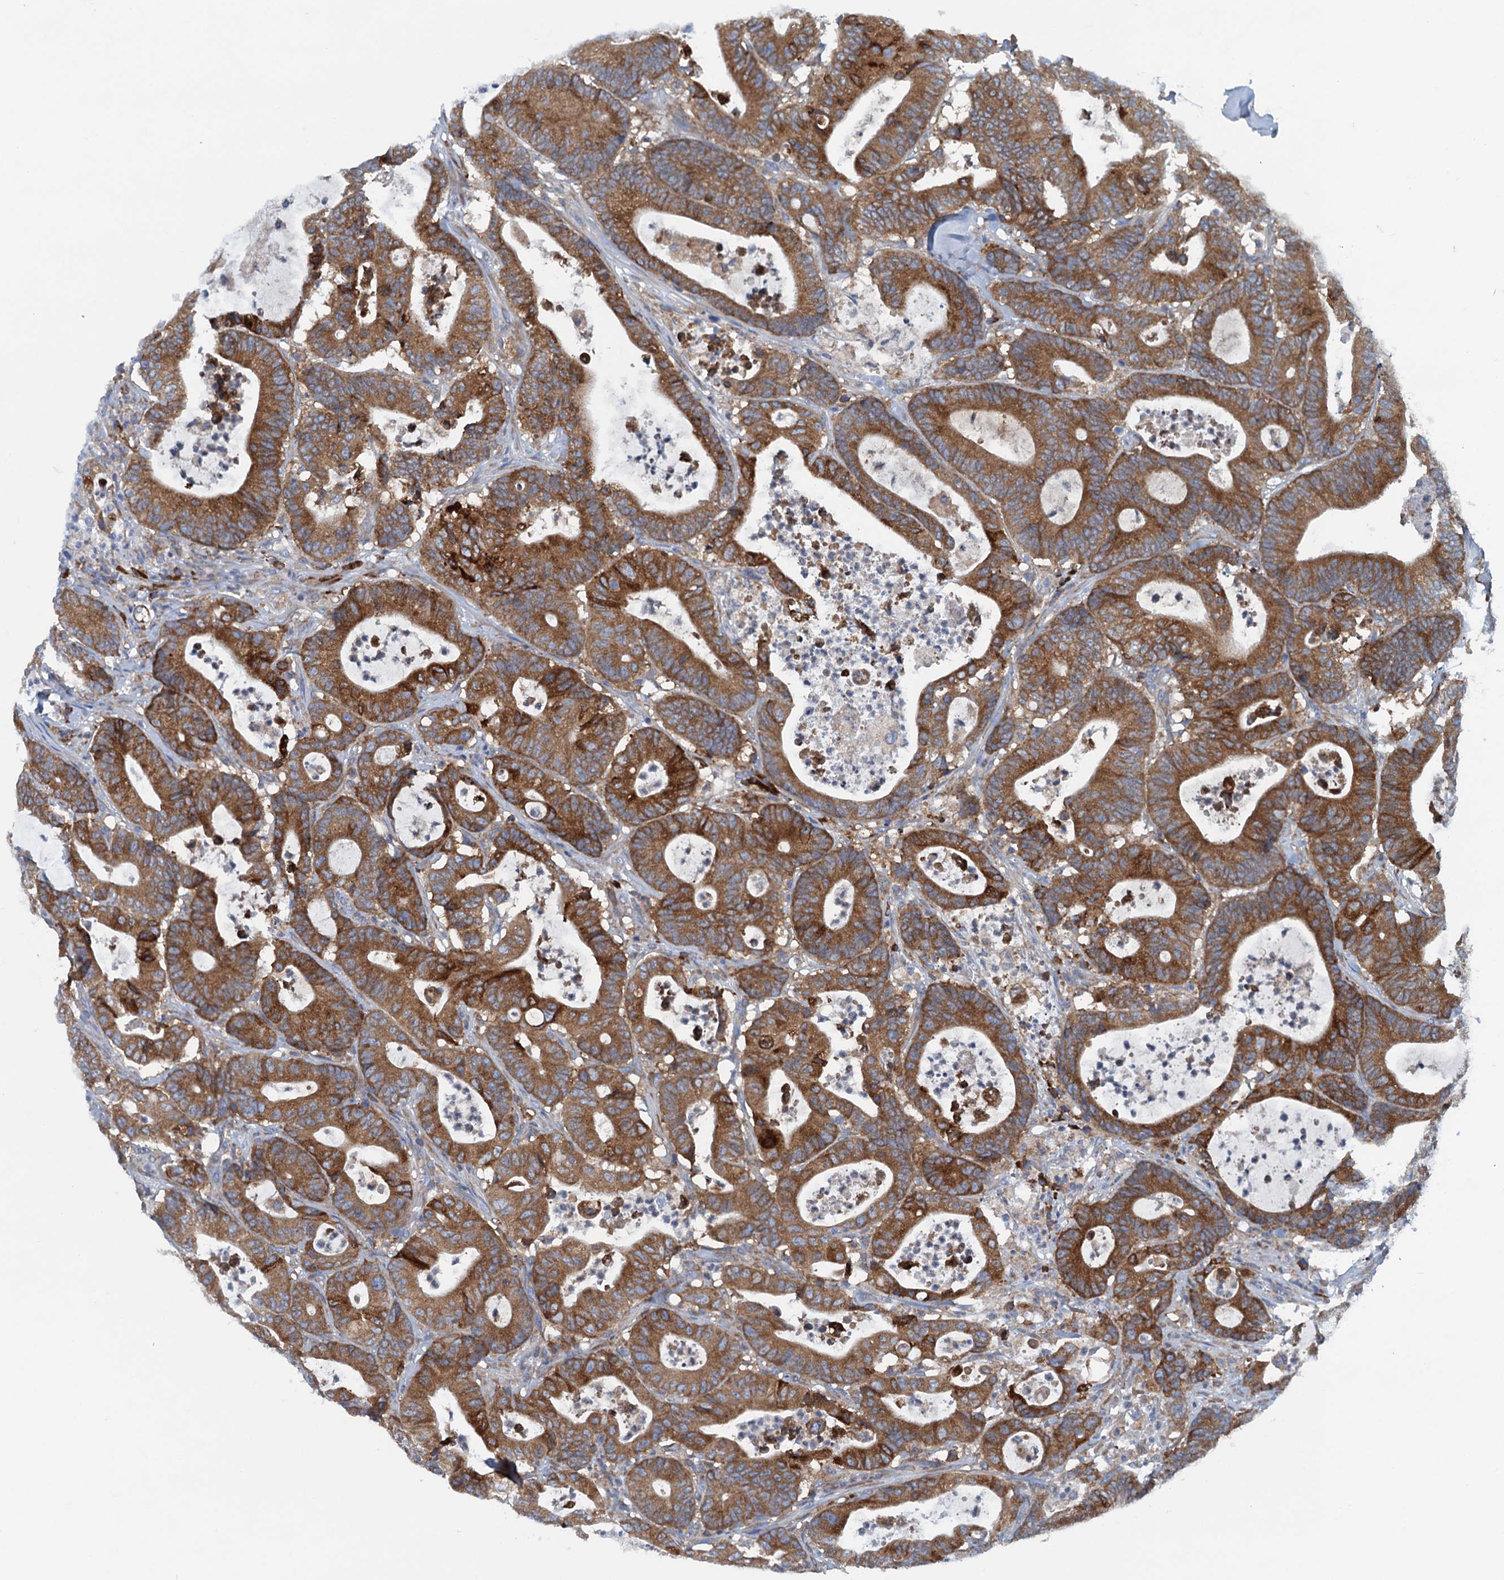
{"staining": {"intensity": "moderate", "quantity": ">75%", "location": "cytoplasmic/membranous"}, "tissue": "colorectal cancer", "cell_type": "Tumor cells", "image_type": "cancer", "snomed": [{"axis": "morphology", "description": "Adenocarcinoma, NOS"}, {"axis": "topography", "description": "Colon"}], "caption": "Protein staining shows moderate cytoplasmic/membranous expression in approximately >75% of tumor cells in colorectal adenocarcinoma.", "gene": "MYDGF", "patient": {"sex": "female", "age": 84}}